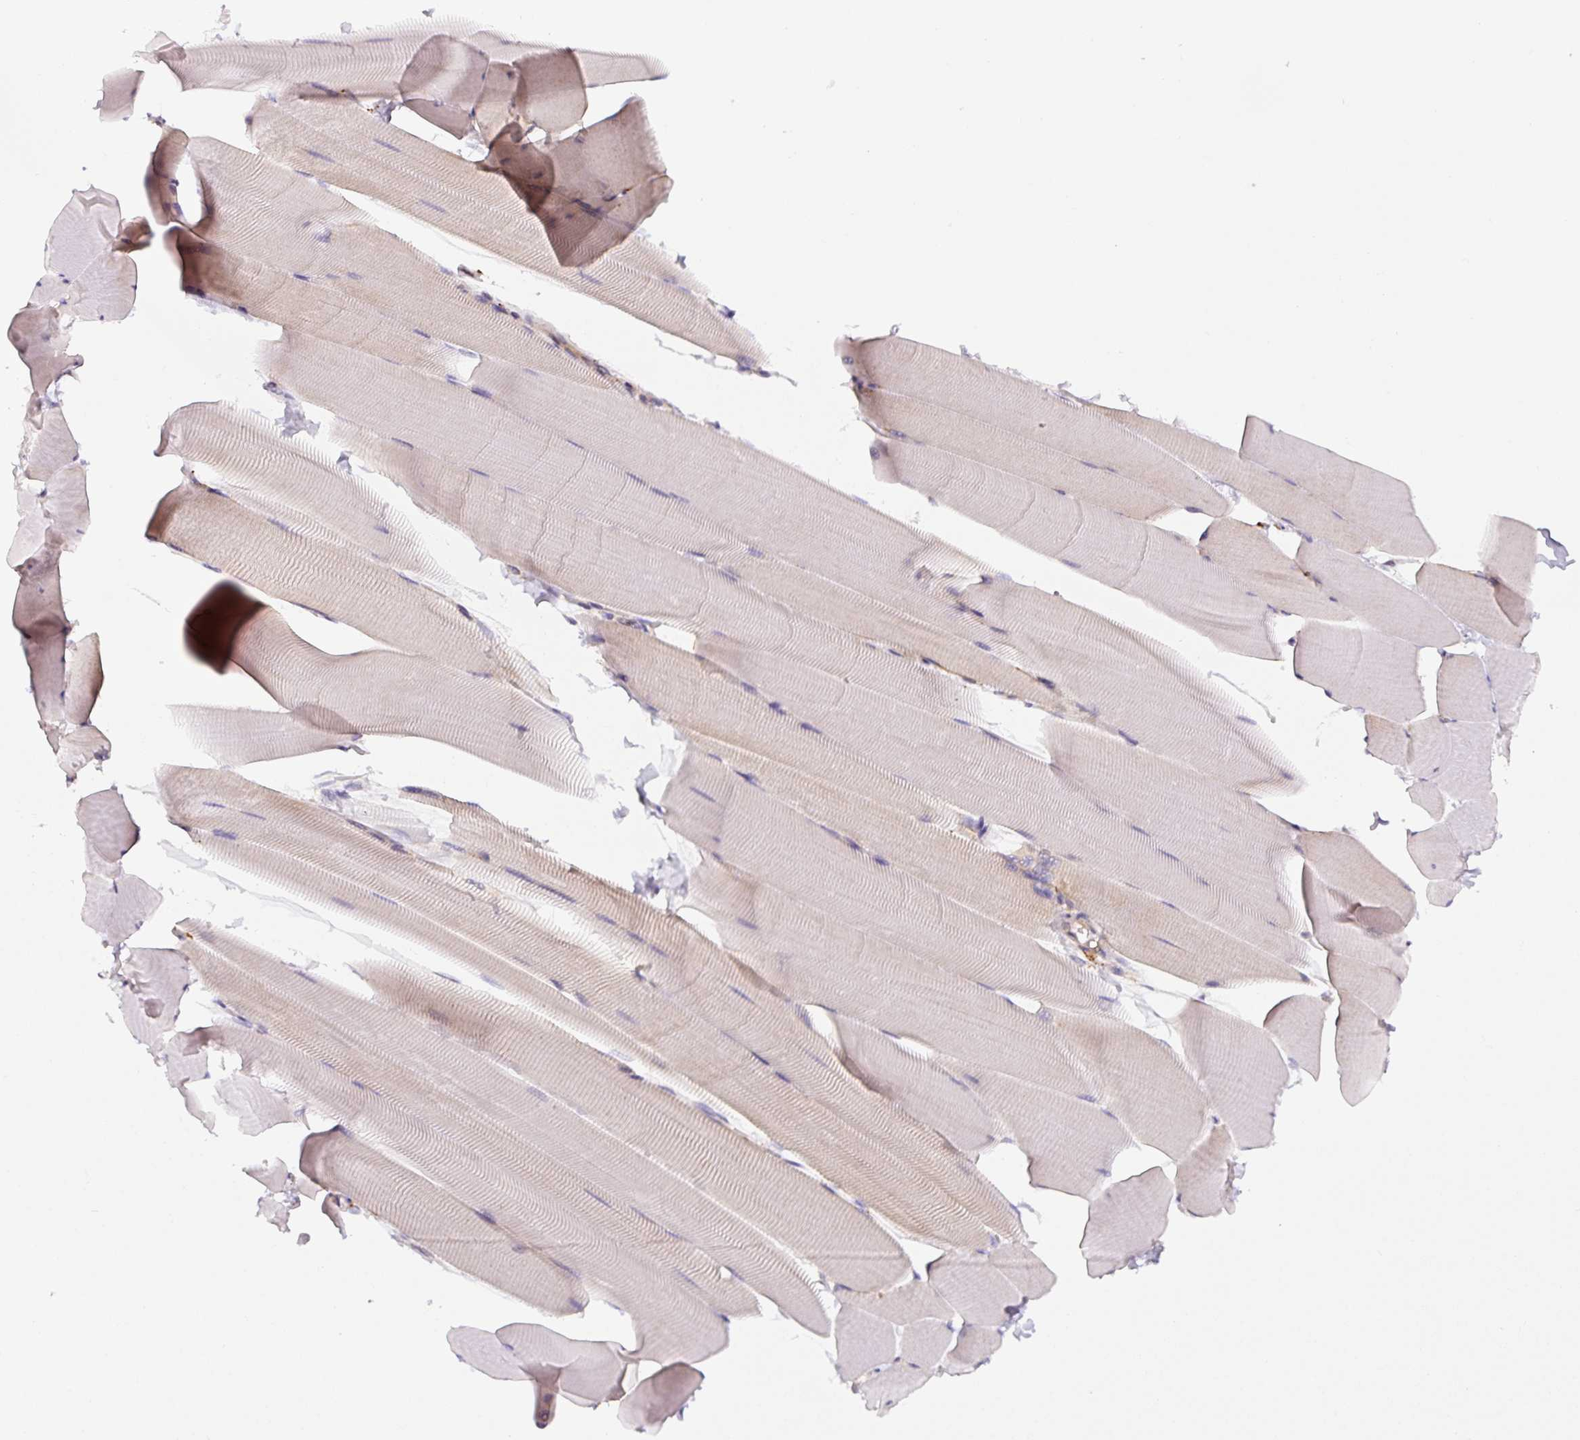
{"staining": {"intensity": "weak", "quantity": "<25%", "location": "cytoplasmic/membranous"}, "tissue": "skeletal muscle", "cell_type": "Myocytes", "image_type": "normal", "snomed": [{"axis": "morphology", "description": "Normal tissue, NOS"}, {"axis": "topography", "description": "Skeletal muscle"}], "caption": "High magnification brightfield microscopy of benign skeletal muscle stained with DAB (brown) and counterstained with hematoxylin (blue): myocytes show no significant staining.", "gene": "ZSWIM7", "patient": {"sex": "male", "age": 25}}